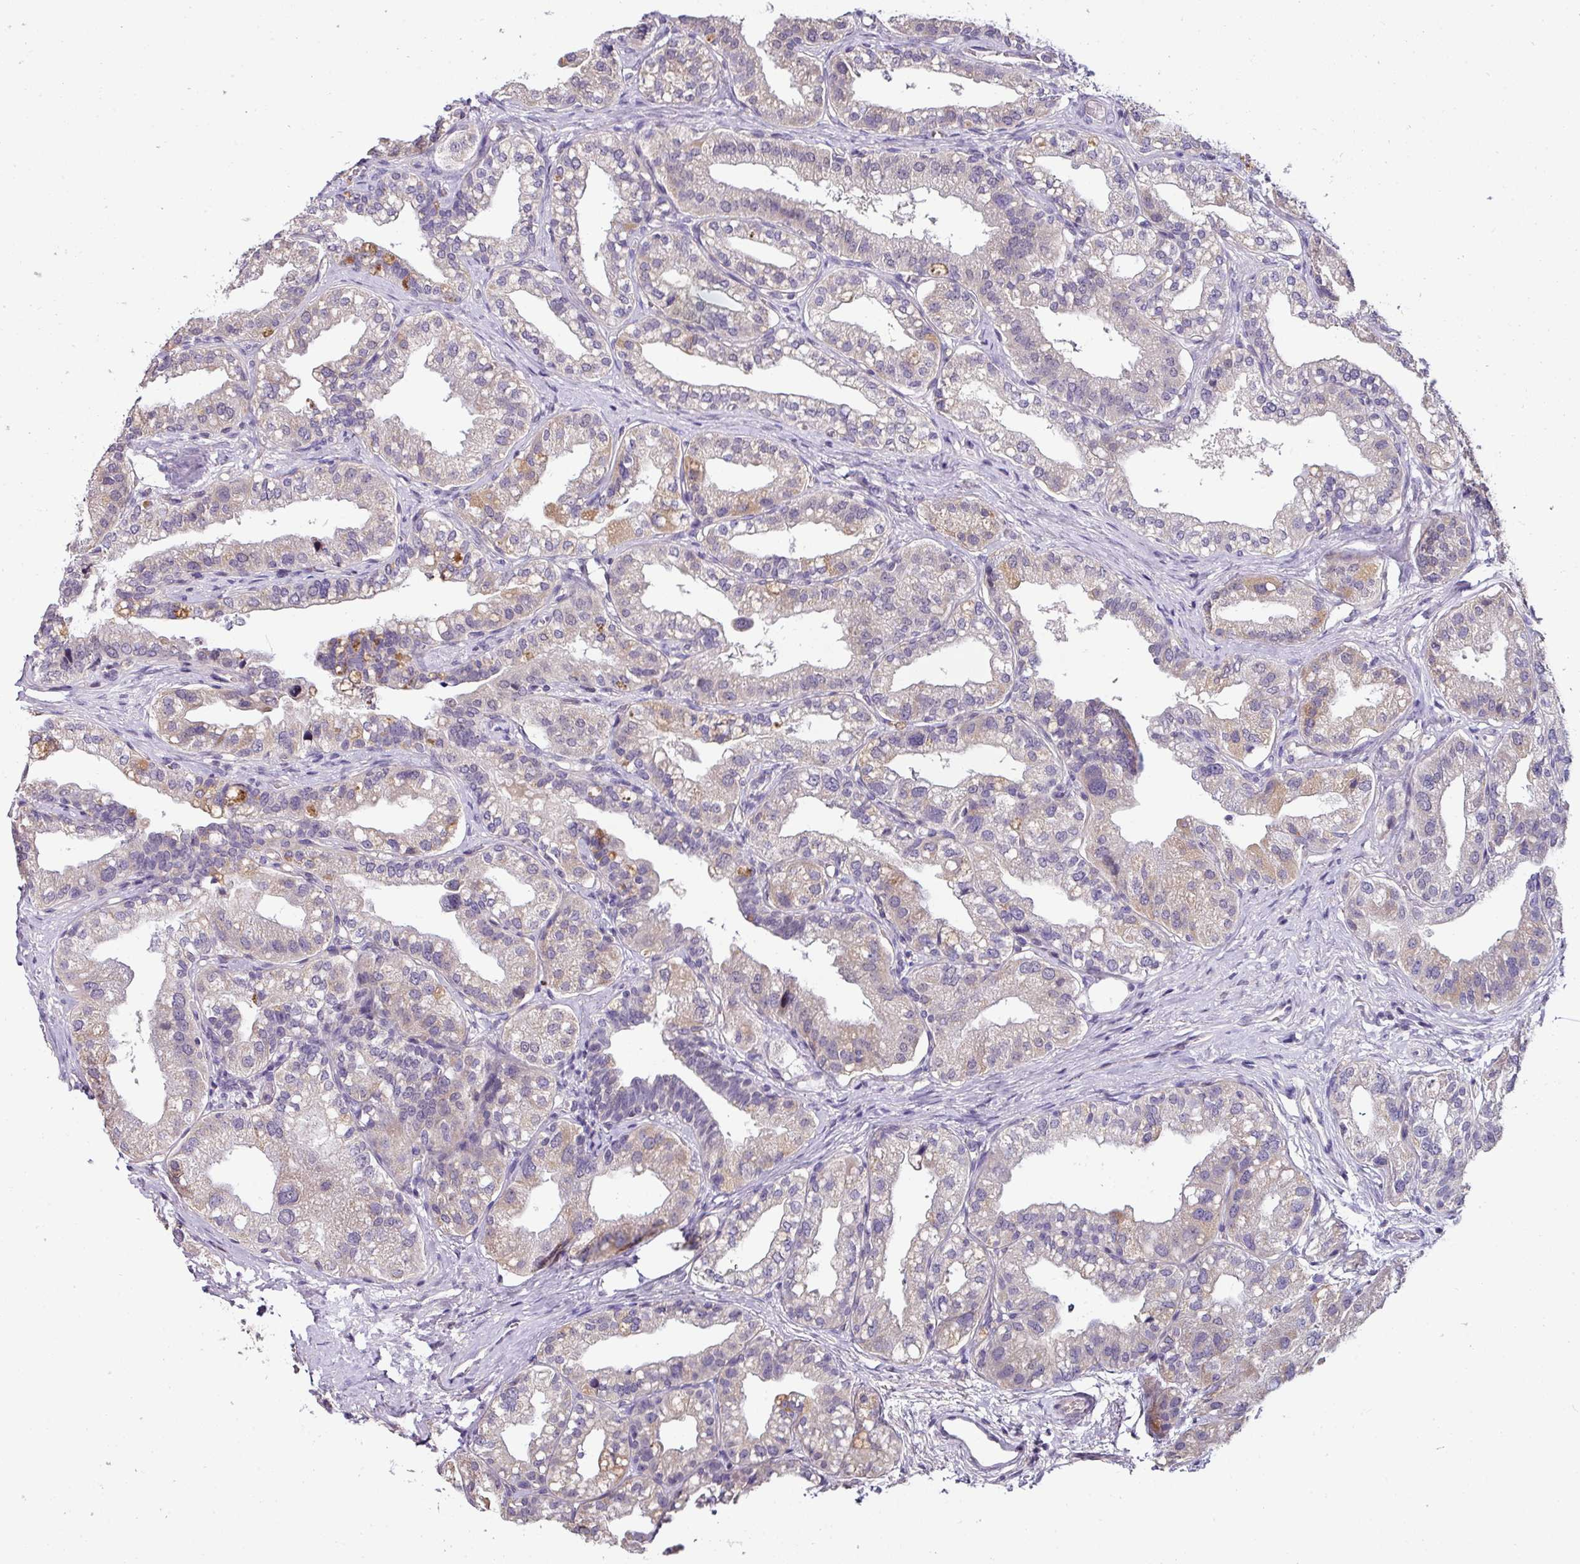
{"staining": {"intensity": "weak", "quantity": "<25%", "location": "cytoplasmic/membranous"}, "tissue": "seminal vesicle", "cell_type": "Glandular cells", "image_type": "normal", "snomed": [{"axis": "morphology", "description": "Normal tissue, NOS"}, {"axis": "topography", "description": "Seminal veicle"}, {"axis": "topography", "description": "Peripheral nerve tissue"}], "caption": "High magnification brightfield microscopy of benign seminal vesicle stained with DAB (3,3'-diaminobenzidine) (brown) and counterstained with hematoxylin (blue): glandular cells show no significant expression. The staining was performed using DAB (3,3'-diaminobenzidine) to visualize the protein expression in brown, while the nuclei were stained in blue with hematoxylin (Magnification: 20x).", "gene": "NAPSA", "patient": {"sex": "male", "age": 60}}